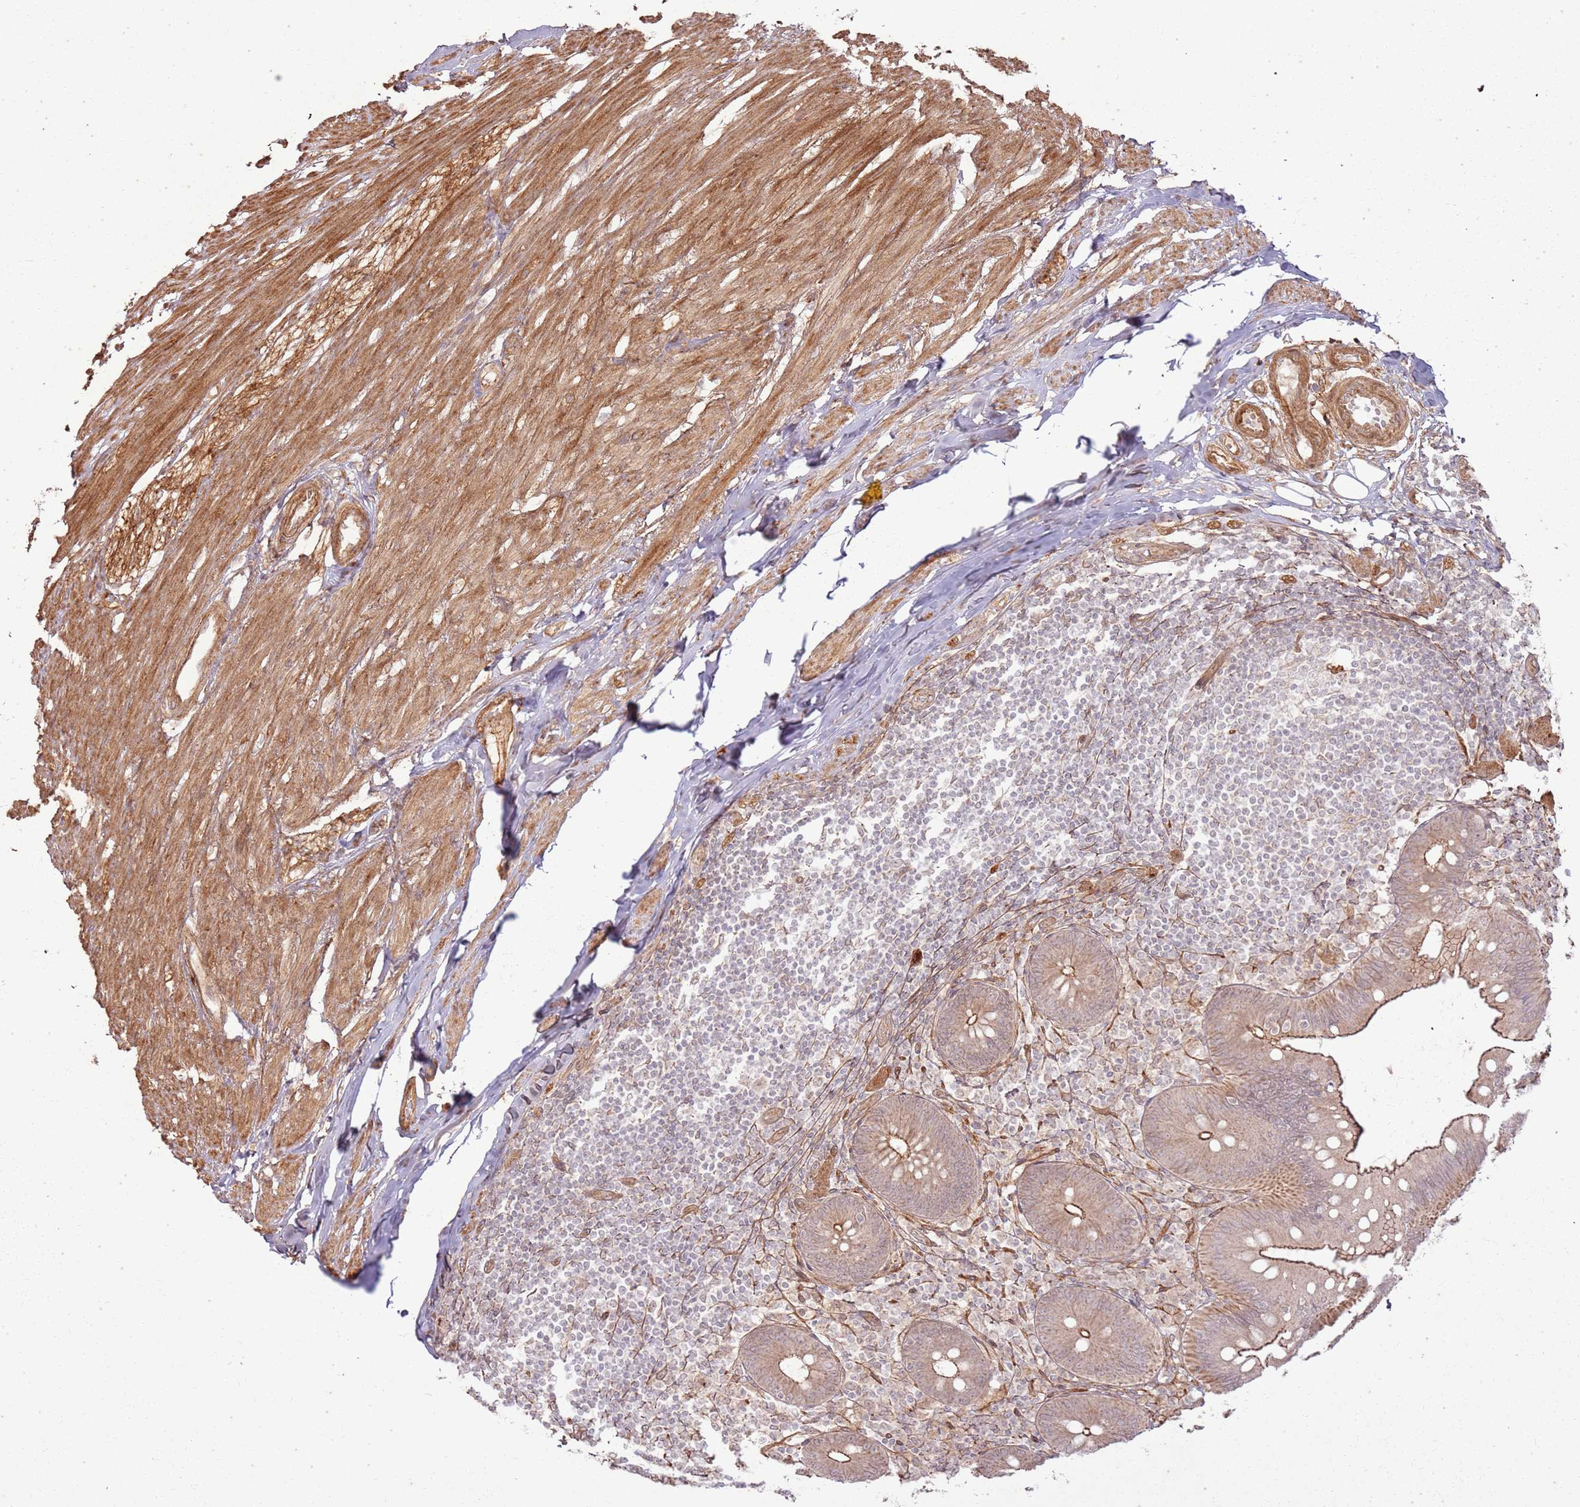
{"staining": {"intensity": "moderate", "quantity": "25%-75%", "location": "cytoplasmic/membranous"}, "tissue": "appendix", "cell_type": "Glandular cells", "image_type": "normal", "snomed": [{"axis": "morphology", "description": "Normal tissue, NOS"}, {"axis": "topography", "description": "Appendix"}], "caption": "Immunohistochemical staining of benign human appendix shows 25%-75% levels of moderate cytoplasmic/membranous protein staining in about 25%-75% of glandular cells. (DAB IHC, brown staining for protein, blue staining for nuclei).", "gene": "ZNF623", "patient": {"sex": "female", "age": 62}}